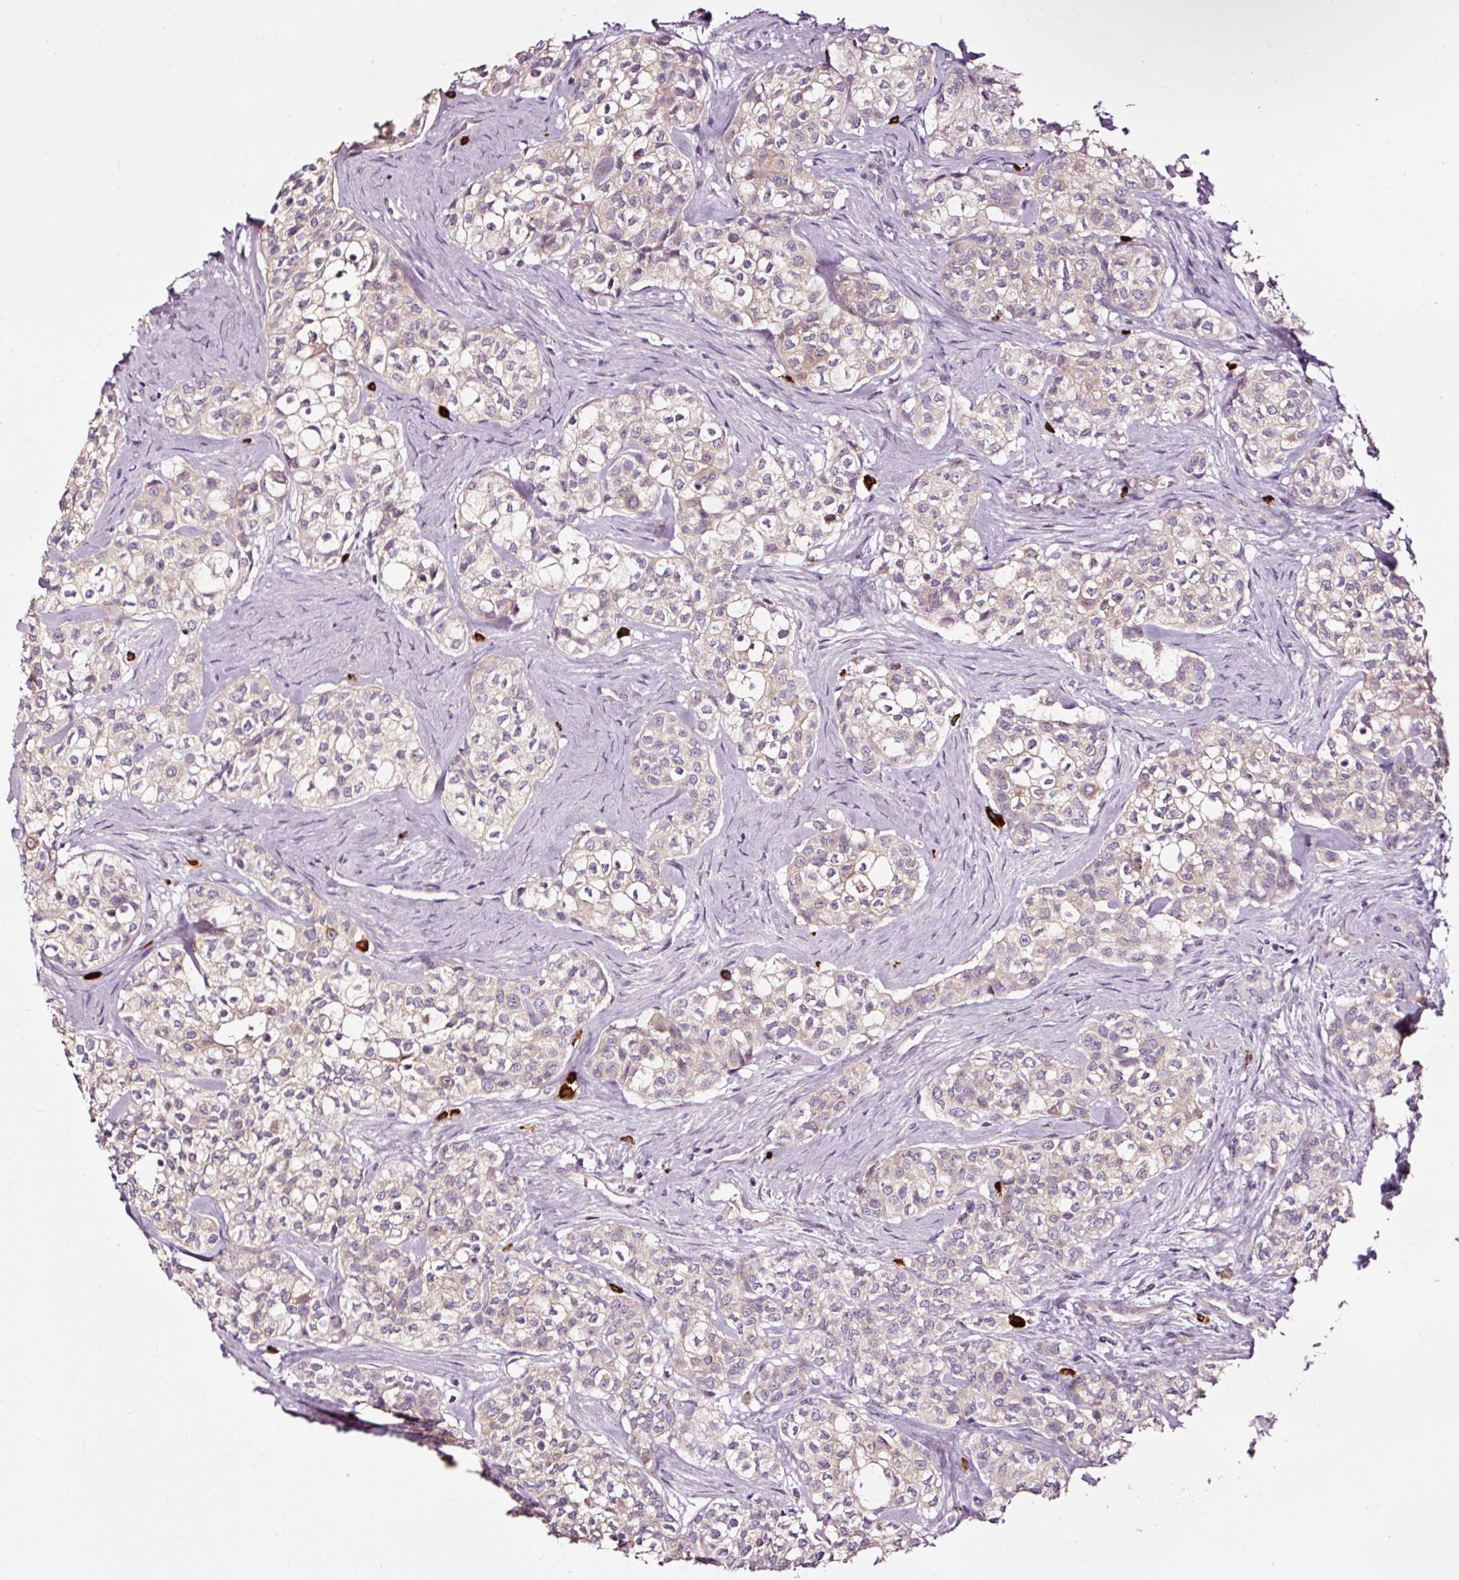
{"staining": {"intensity": "weak", "quantity": "25%-75%", "location": "cytoplasmic/membranous"}, "tissue": "head and neck cancer", "cell_type": "Tumor cells", "image_type": "cancer", "snomed": [{"axis": "morphology", "description": "Adenocarcinoma, NOS"}, {"axis": "topography", "description": "Head-Neck"}], "caption": "Immunohistochemical staining of human head and neck adenocarcinoma displays low levels of weak cytoplasmic/membranous positivity in about 25%-75% of tumor cells. (DAB = brown stain, brightfield microscopy at high magnification).", "gene": "UTP14A", "patient": {"sex": "male", "age": 81}}